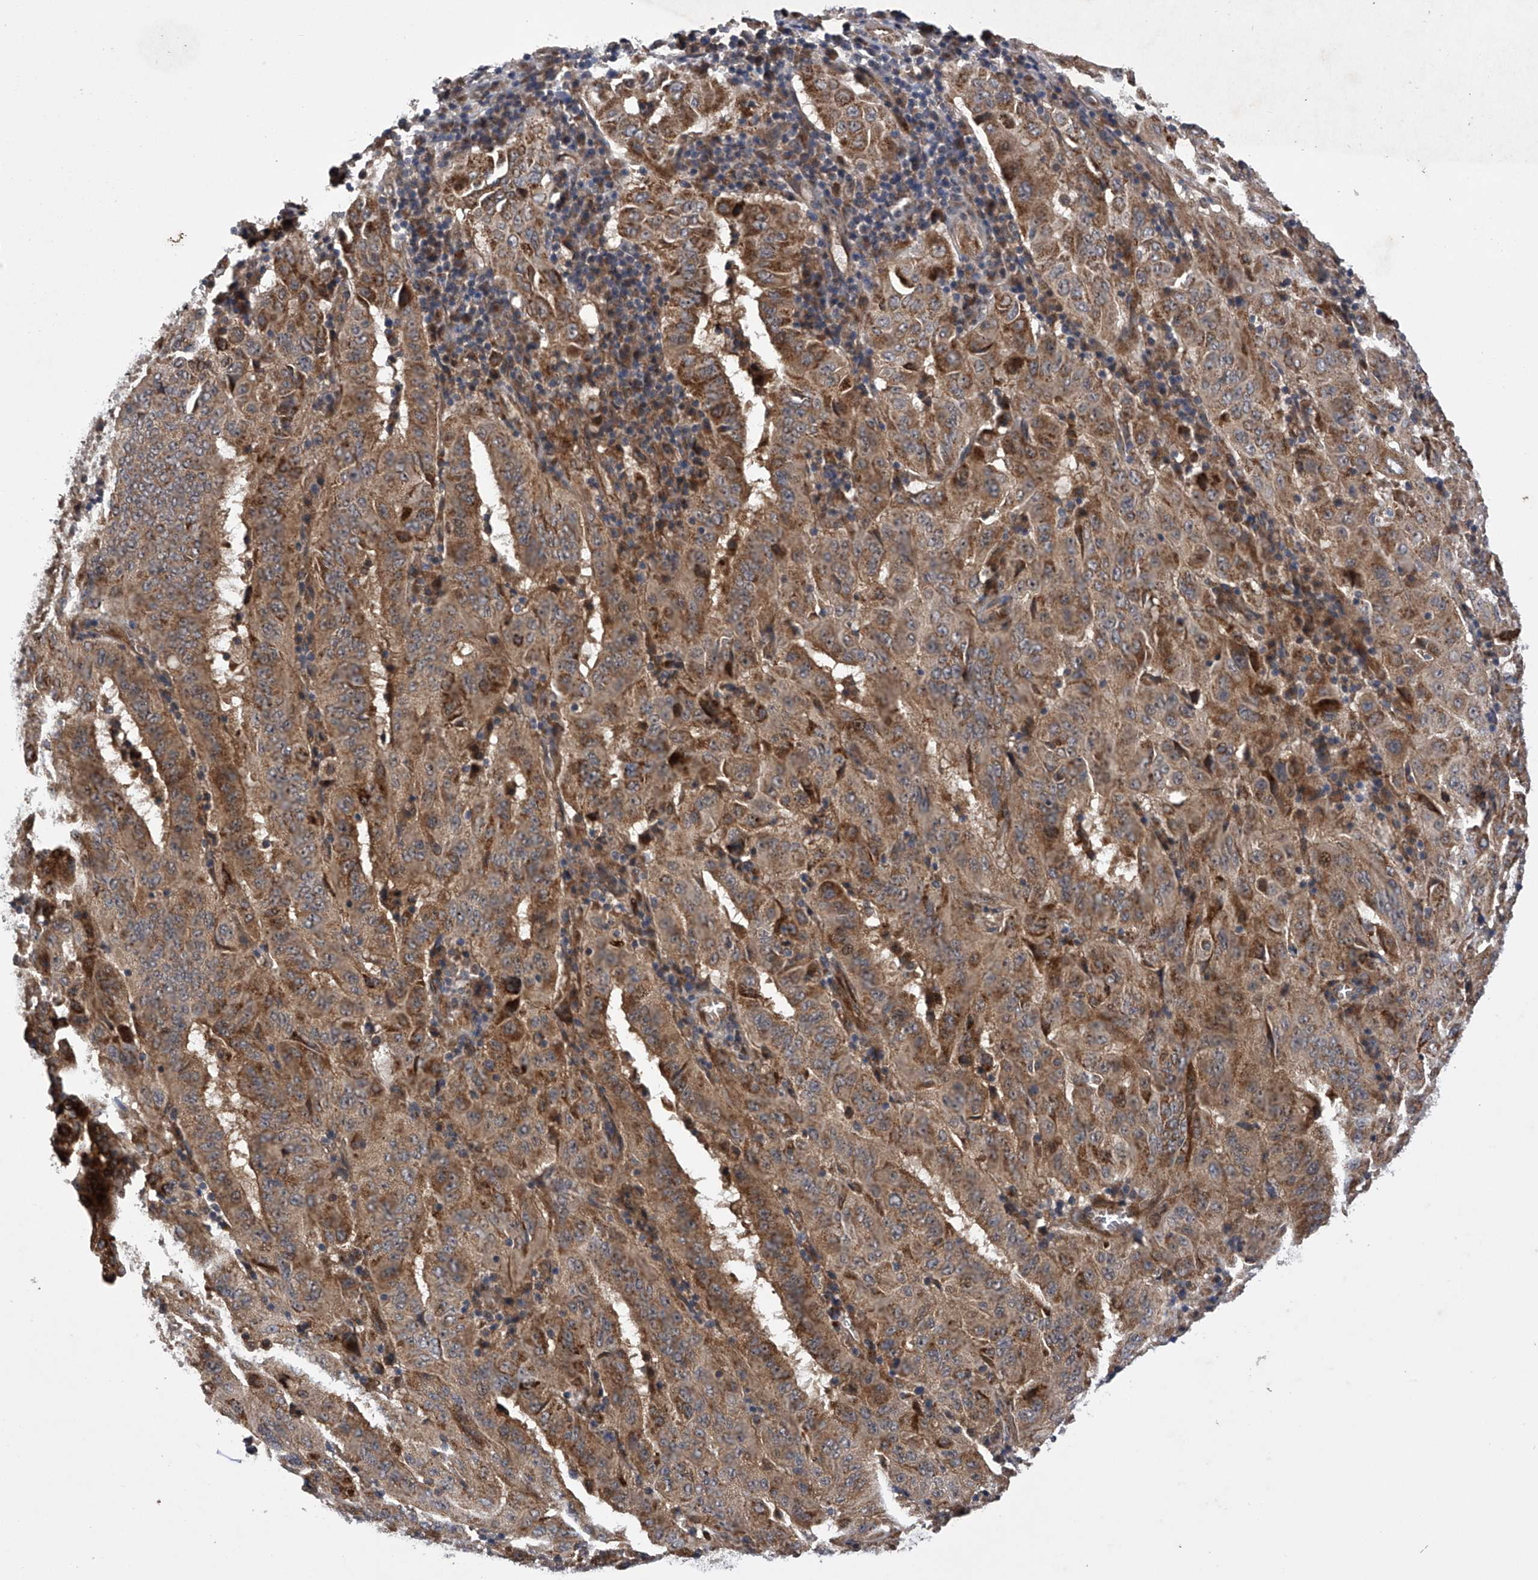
{"staining": {"intensity": "moderate", "quantity": ">75%", "location": "cytoplasmic/membranous"}, "tissue": "pancreatic cancer", "cell_type": "Tumor cells", "image_type": "cancer", "snomed": [{"axis": "morphology", "description": "Adenocarcinoma, NOS"}, {"axis": "topography", "description": "Pancreas"}], "caption": "Pancreatic cancer (adenocarcinoma) stained with a brown dye demonstrates moderate cytoplasmic/membranous positive positivity in about >75% of tumor cells.", "gene": "MAP3K11", "patient": {"sex": "male", "age": 63}}